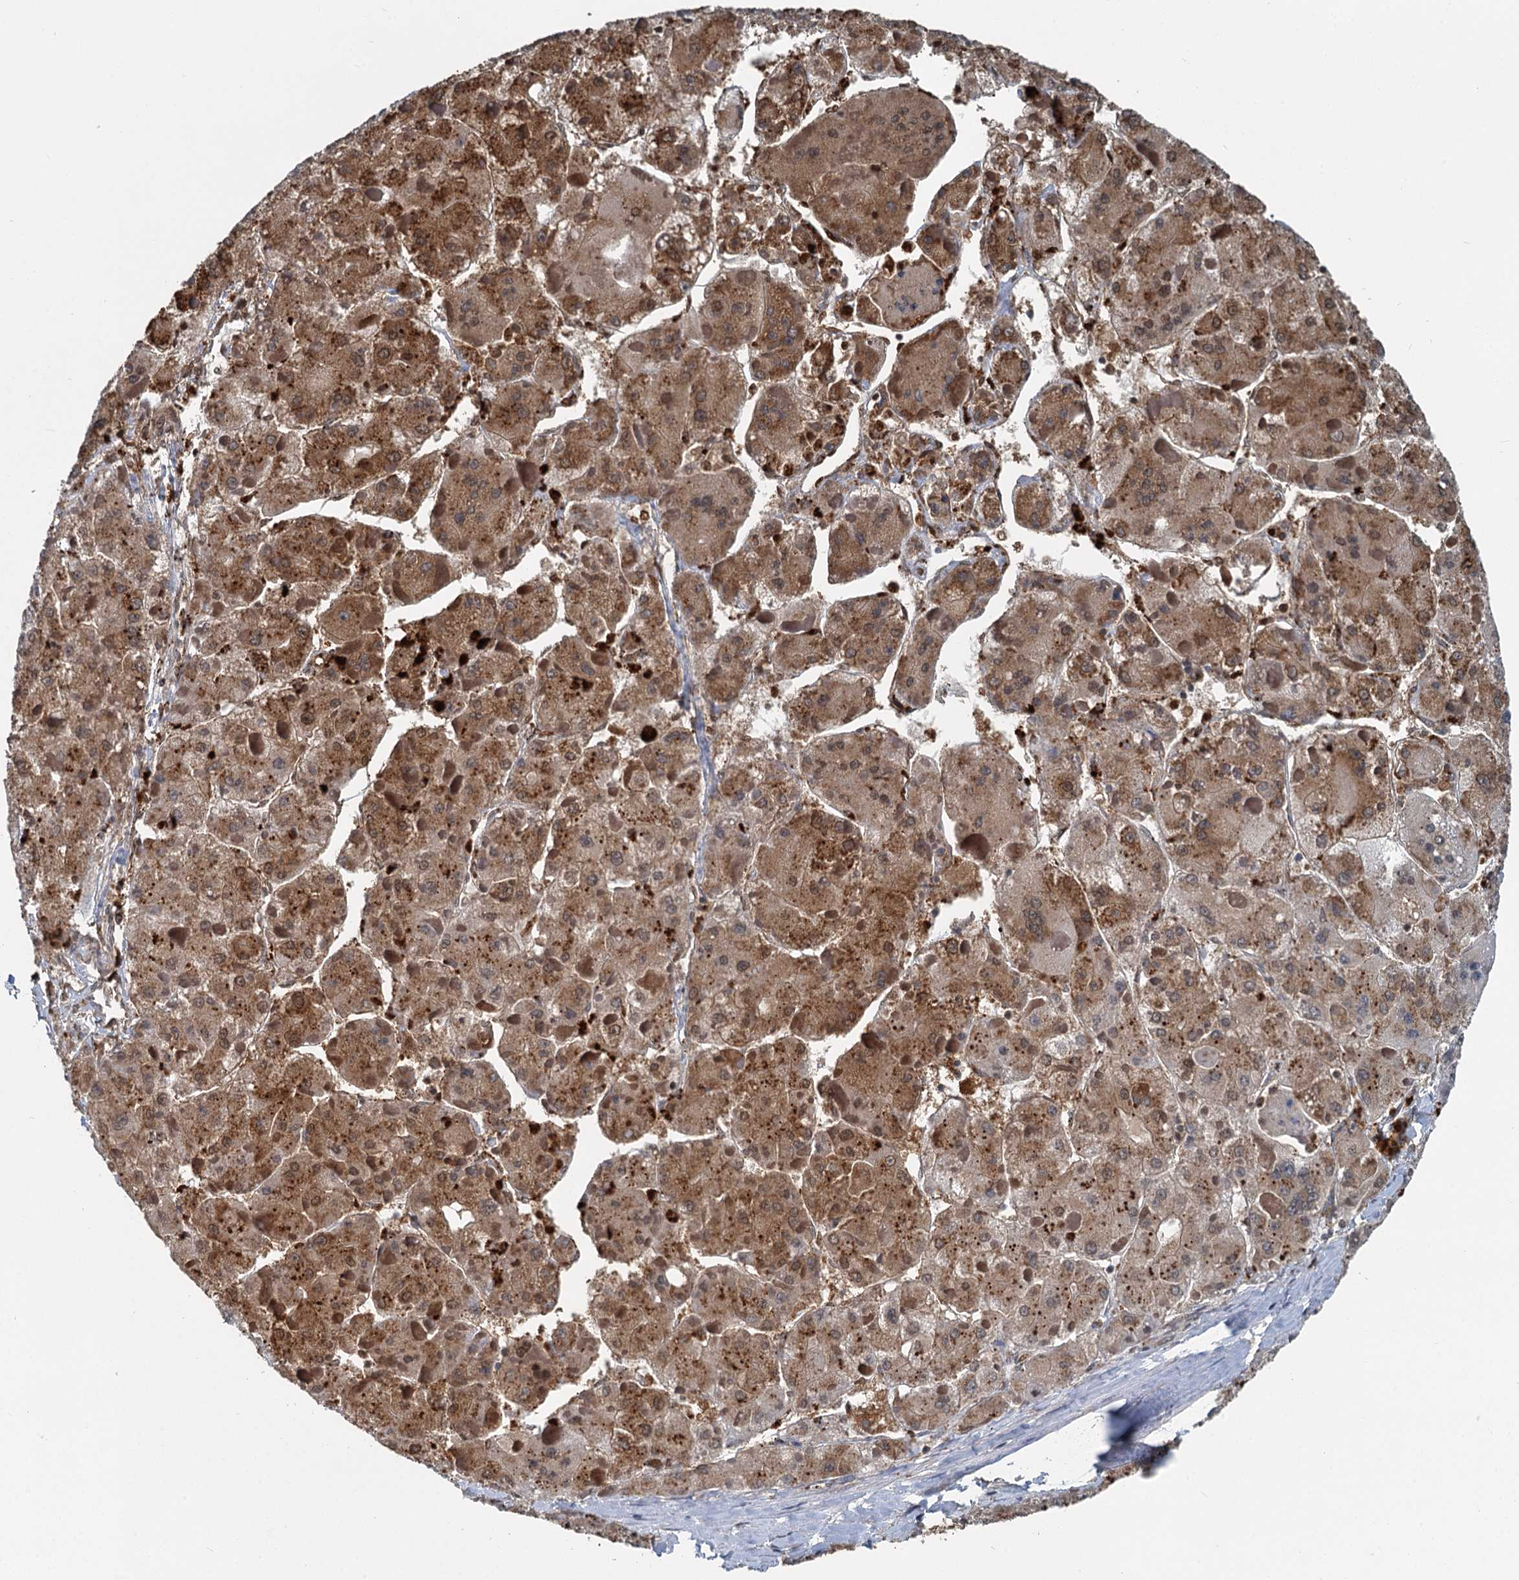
{"staining": {"intensity": "moderate", "quantity": ">75%", "location": "cytoplasmic/membranous"}, "tissue": "liver cancer", "cell_type": "Tumor cells", "image_type": "cancer", "snomed": [{"axis": "morphology", "description": "Carcinoma, Hepatocellular, NOS"}, {"axis": "topography", "description": "Liver"}], "caption": "Hepatocellular carcinoma (liver) tissue shows moderate cytoplasmic/membranous expression in approximately >75% of tumor cells, visualized by immunohistochemistry.", "gene": "GPI", "patient": {"sex": "female", "age": 73}}